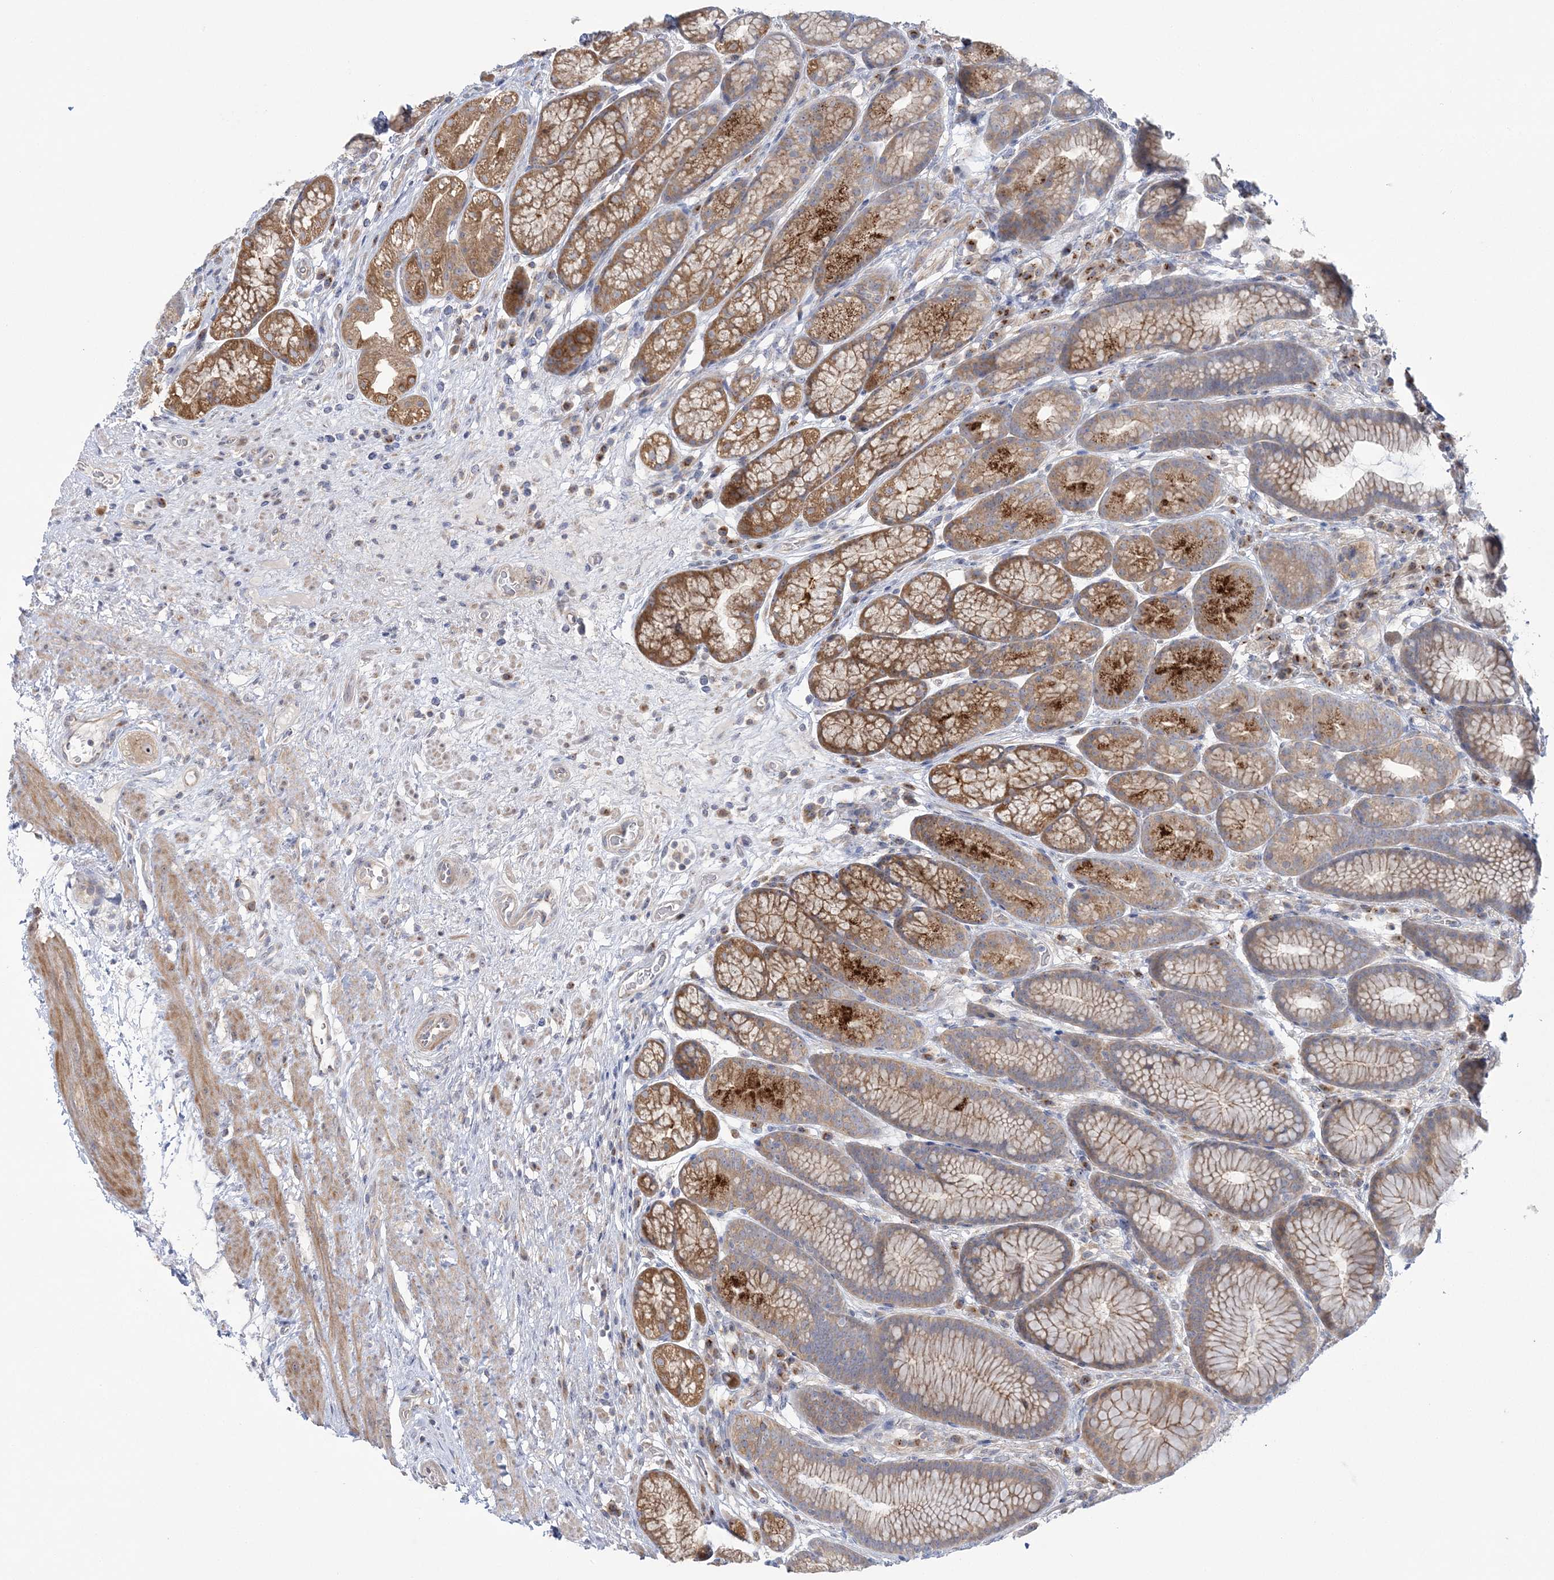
{"staining": {"intensity": "moderate", "quantity": ">75%", "location": "cytoplasmic/membranous"}, "tissue": "stomach", "cell_type": "Glandular cells", "image_type": "normal", "snomed": [{"axis": "morphology", "description": "Normal tissue, NOS"}, {"axis": "topography", "description": "Stomach"}], "caption": "Immunohistochemical staining of normal stomach displays >75% levels of moderate cytoplasmic/membranous protein positivity in about >75% of glandular cells.", "gene": "MMADHC", "patient": {"sex": "male", "age": 57}}